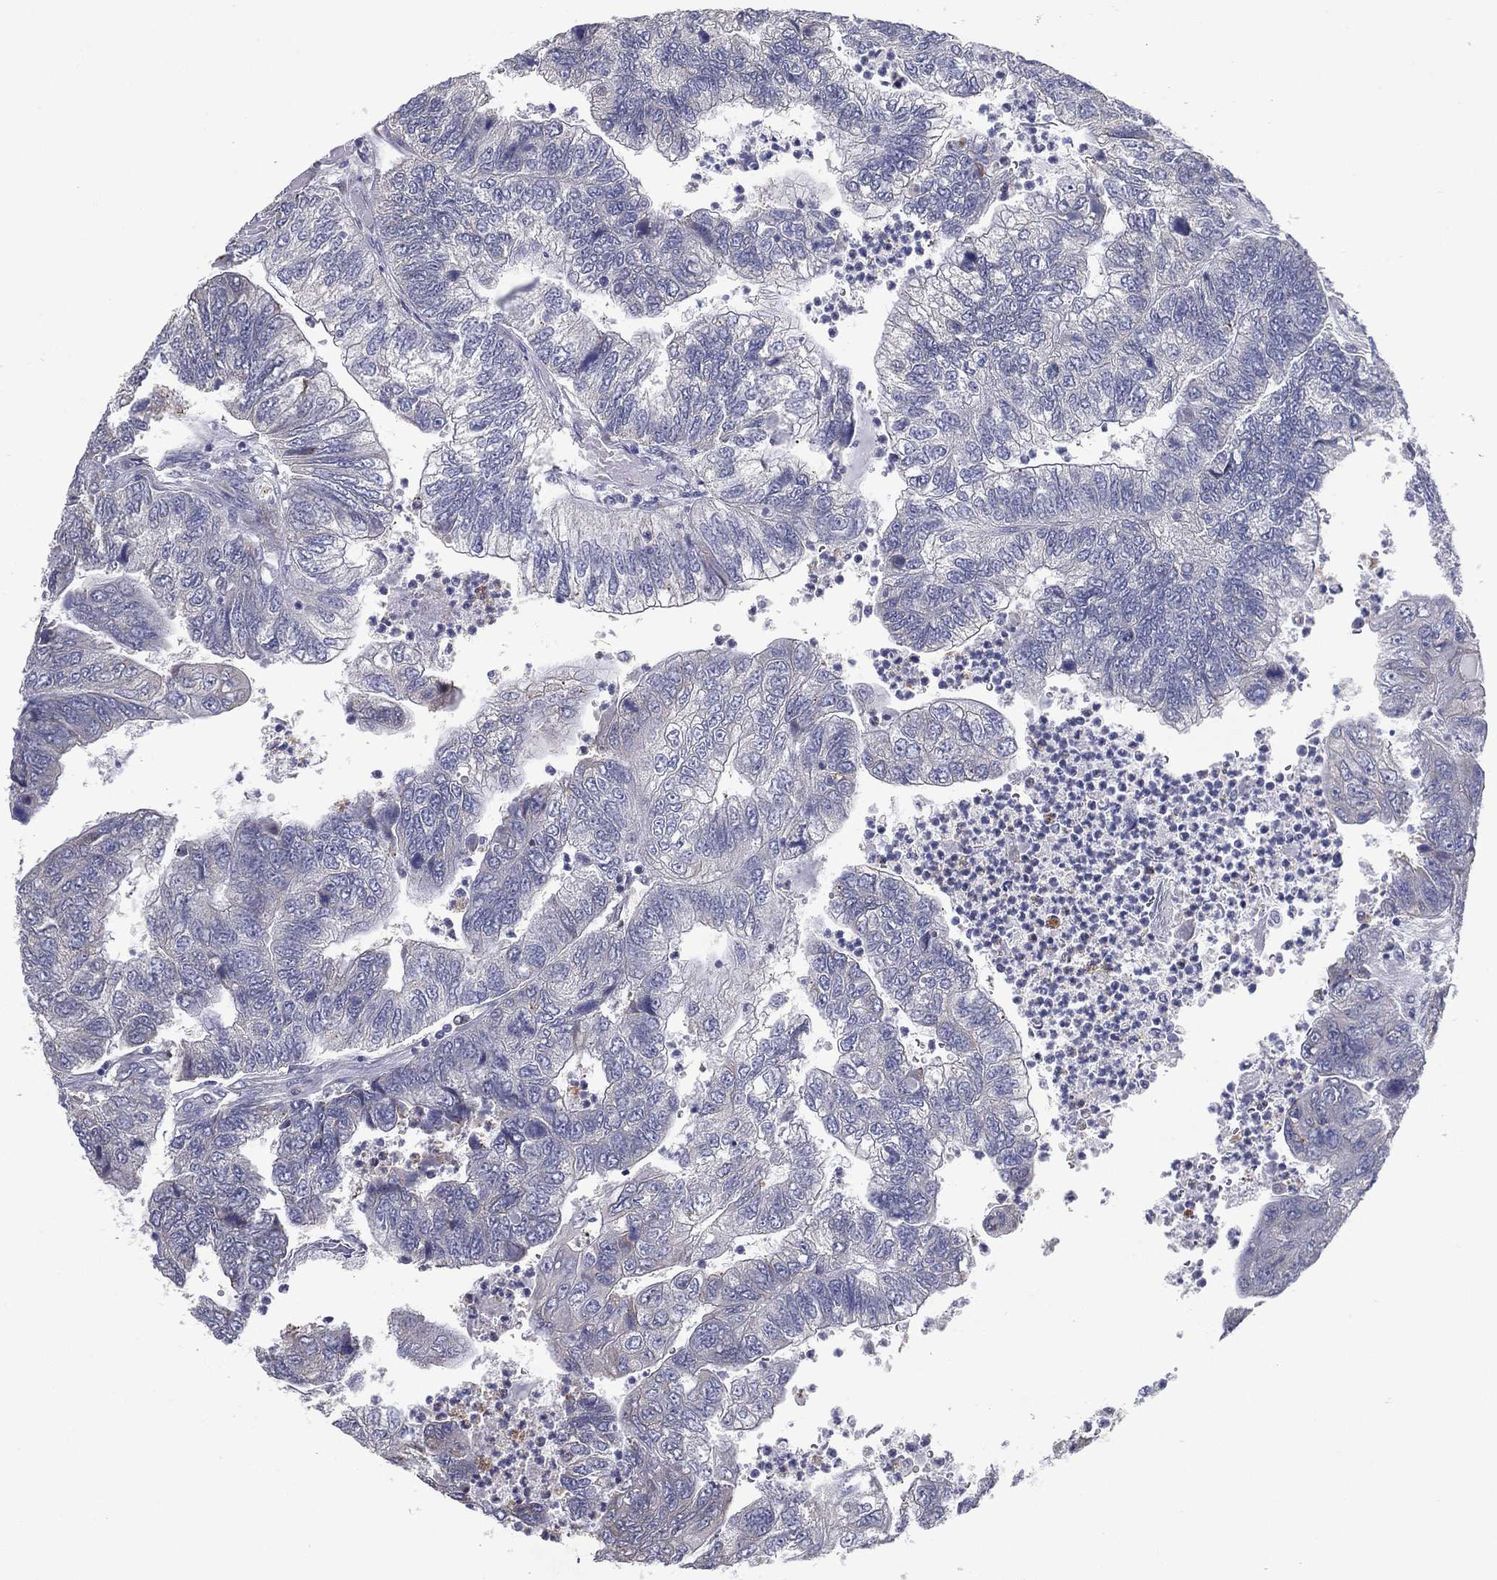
{"staining": {"intensity": "negative", "quantity": "none", "location": "none"}, "tissue": "colorectal cancer", "cell_type": "Tumor cells", "image_type": "cancer", "snomed": [{"axis": "morphology", "description": "Adenocarcinoma, NOS"}, {"axis": "topography", "description": "Colon"}], "caption": "Colorectal cancer (adenocarcinoma) was stained to show a protein in brown. There is no significant positivity in tumor cells.", "gene": "C19orf18", "patient": {"sex": "female", "age": 67}}